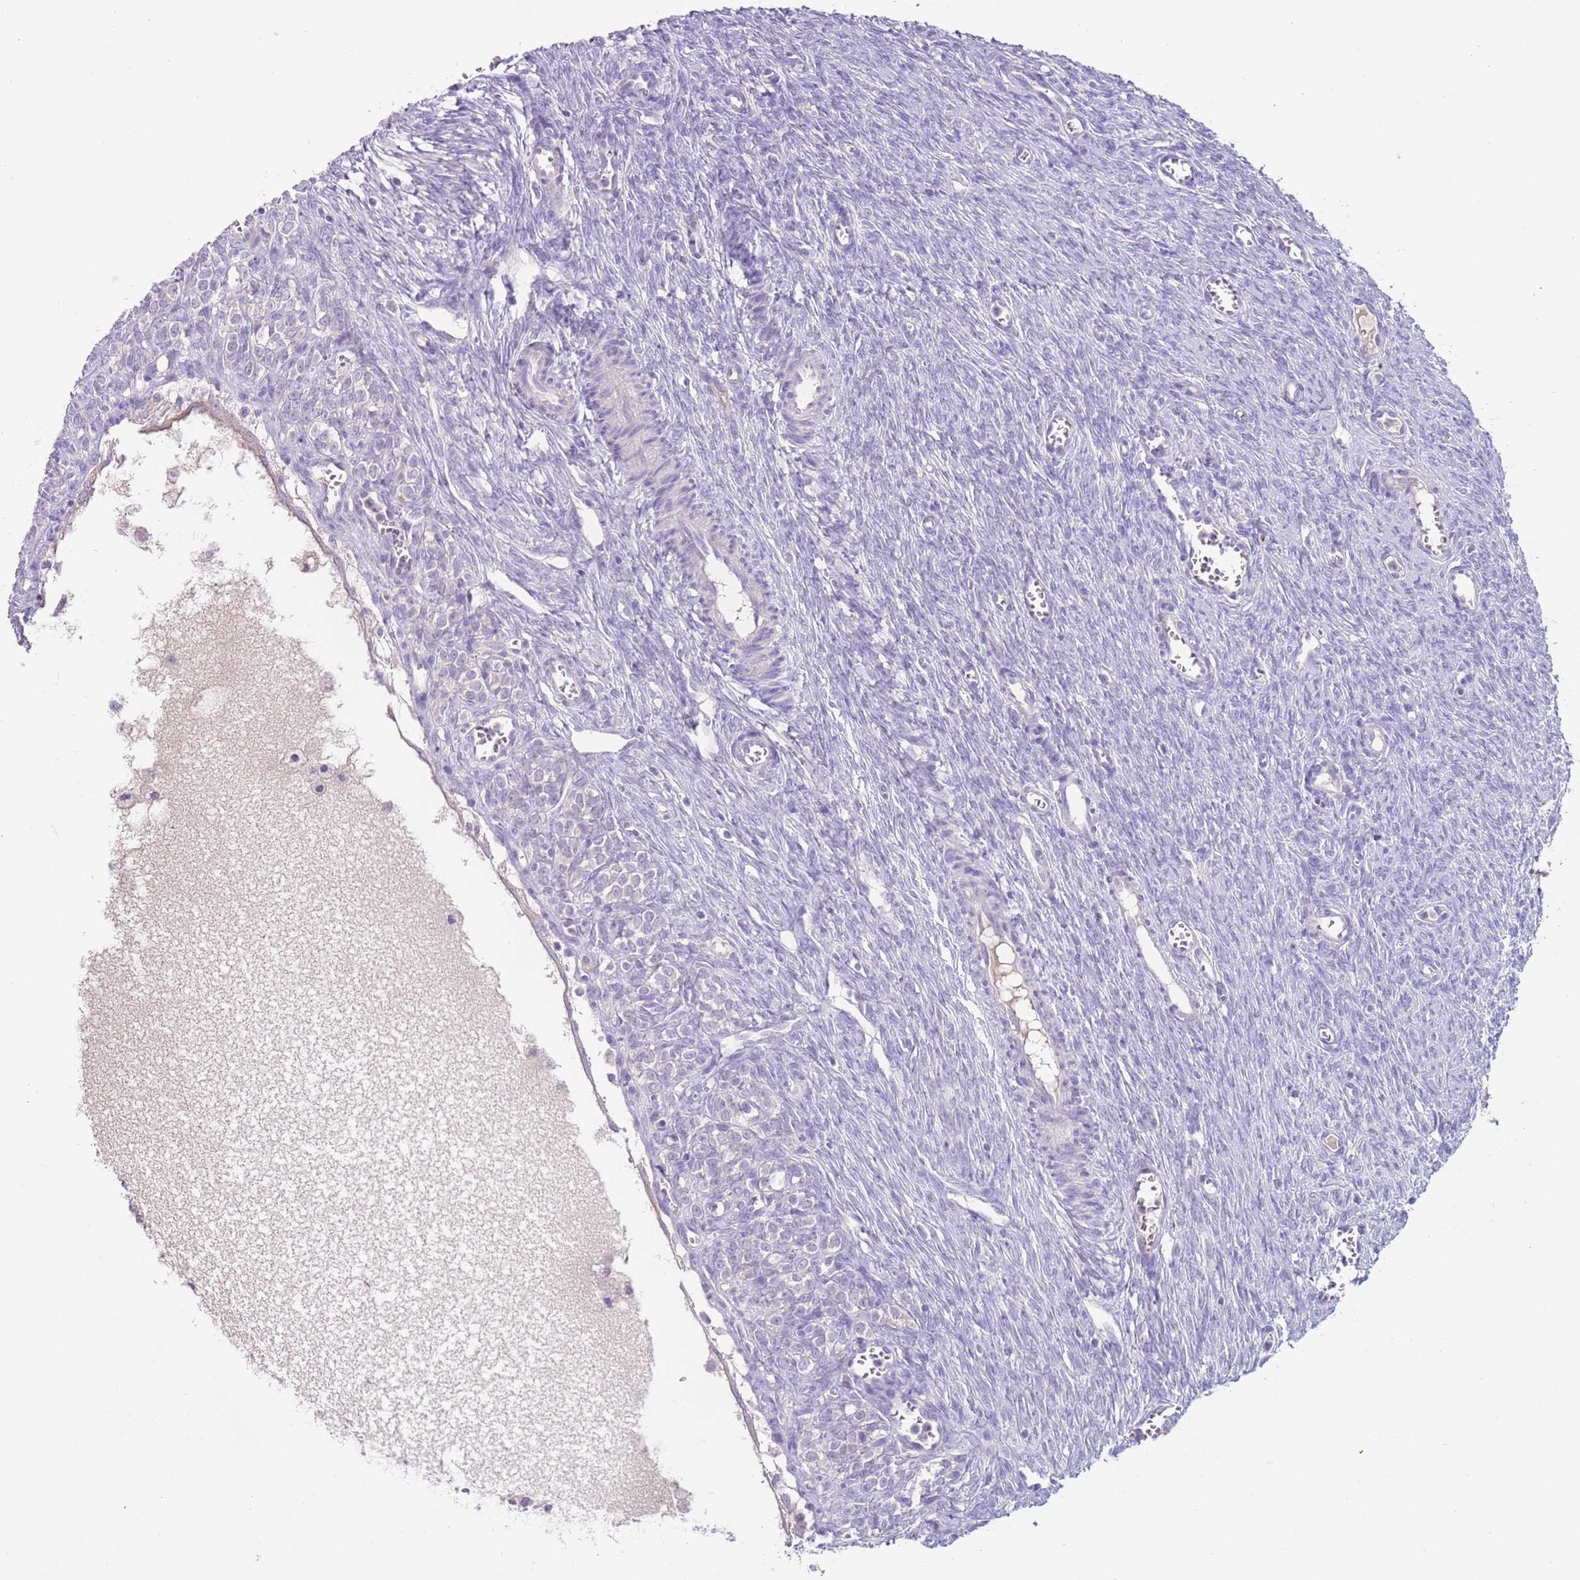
{"staining": {"intensity": "weak", "quantity": ">75%", "location": "cytoplasmic/membranous"}, "tissue": "ovary", "cell_type": "Follicle cells", "image_type": "normal", "snomed": [{"axis": "morphology", "description": "Normal tissue, NOS"}, {"axis": "topography", "description": "Ovary"}], "caption": "DAB (3,3'-diaminobenzidine) immunohistochemical staining of benign ovary reveals weak cytoplasmic/membranous protein expression in about >75% of follicle cells.", "gene": "C2CD3", "patient": {"sex": "female", "age": 44}}